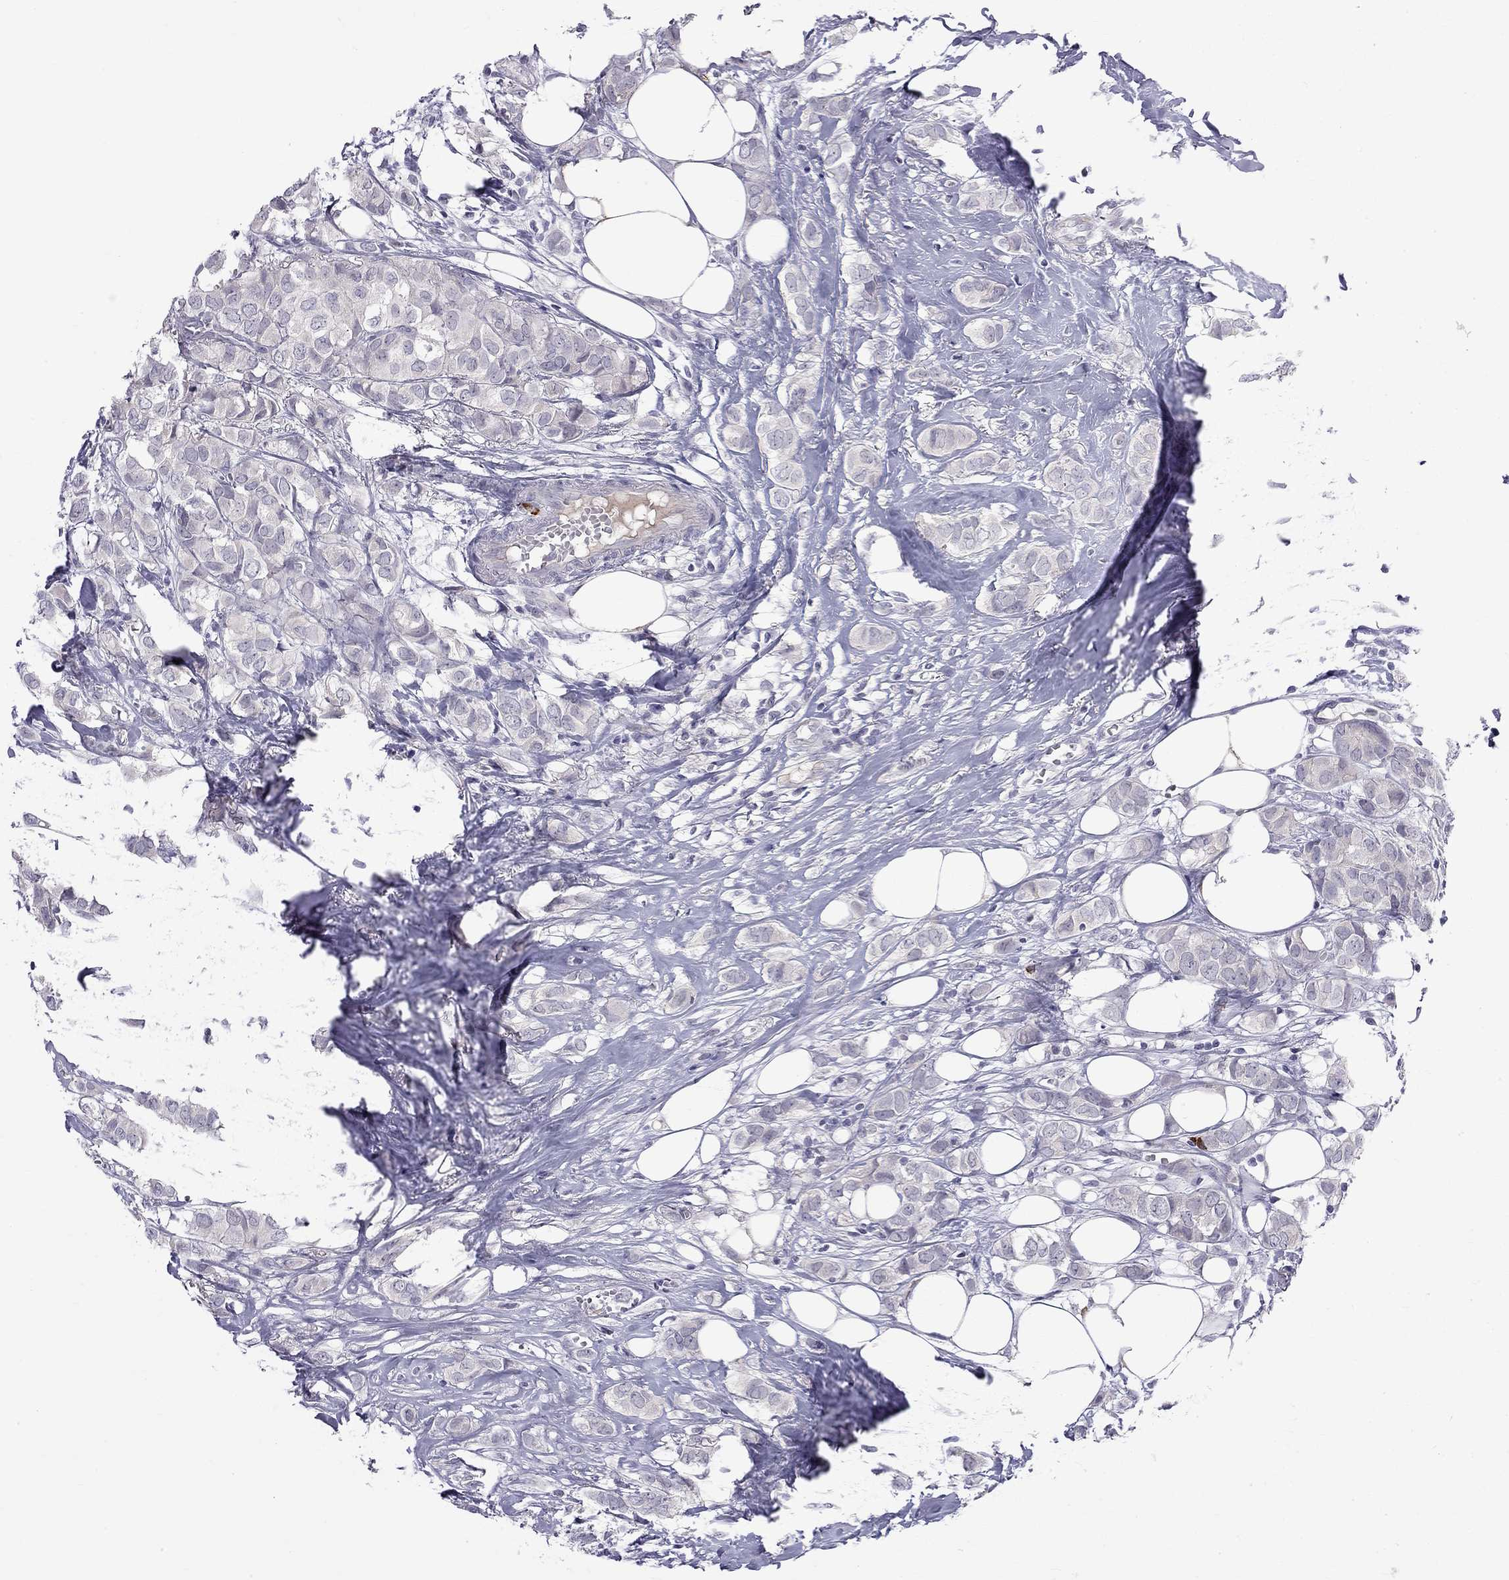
{"staining": {"intensity": "negative", "quantity": "none", "location": "none"}, "tissue": "breast cancer", "cell_type": "Tumor cells", "image_type": "cancer", "snomed": [{"axis": "morphology", "description": "Duct carcinoma"}, {"axis": "topography", "description": "Breast"}], "caption": "IHC image of human breast infiltrating ductal carcinoma stained for a protein (brown), which shows no positivity in tumor cells.", "gene": "RTL9", "patient": {"sex": "female", "age": 85}}